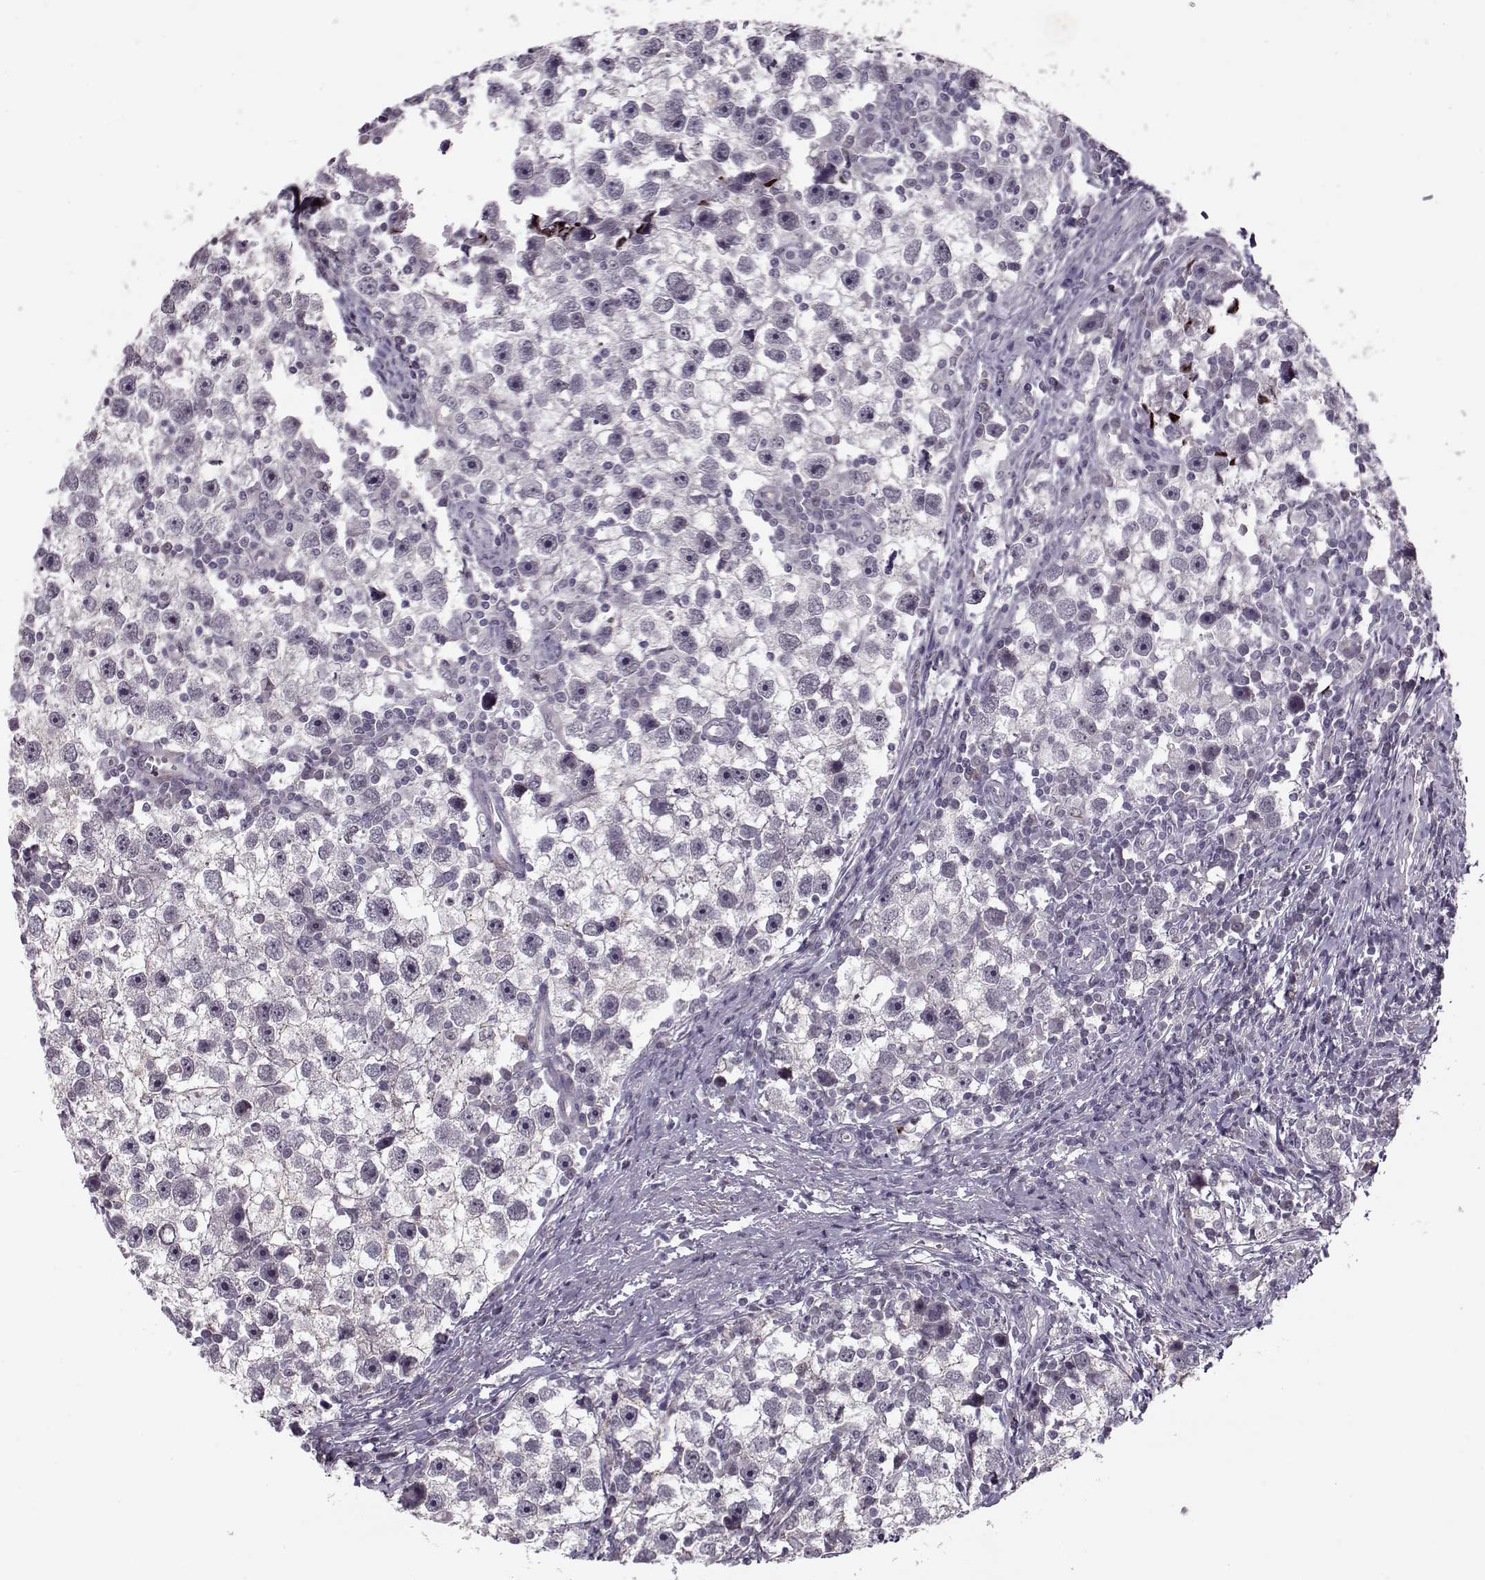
{"staining": {"intensity": "negative", "quantity": "none", "location": "none"}, "tissue": "testis cancer", "cell_type": "Tumor cells", "image_type": "cancer", "snomed": [{"axis": "morphology", "description": "Seminoma, NOS"}, {"axis": "topography", "description": "Testis"}], "caption": "The immunohistochemistry (IHC) photomicrograph has no significant positivity in tumor cells of testis cancer tissue. The staining is performed using DAB (3,3'-diaminobenzidine) brown chromogen with nuclei counter-stained in using hematoxylin.", "gene": "DNAI3", "patient": {"sex": "male", "age": 30}}